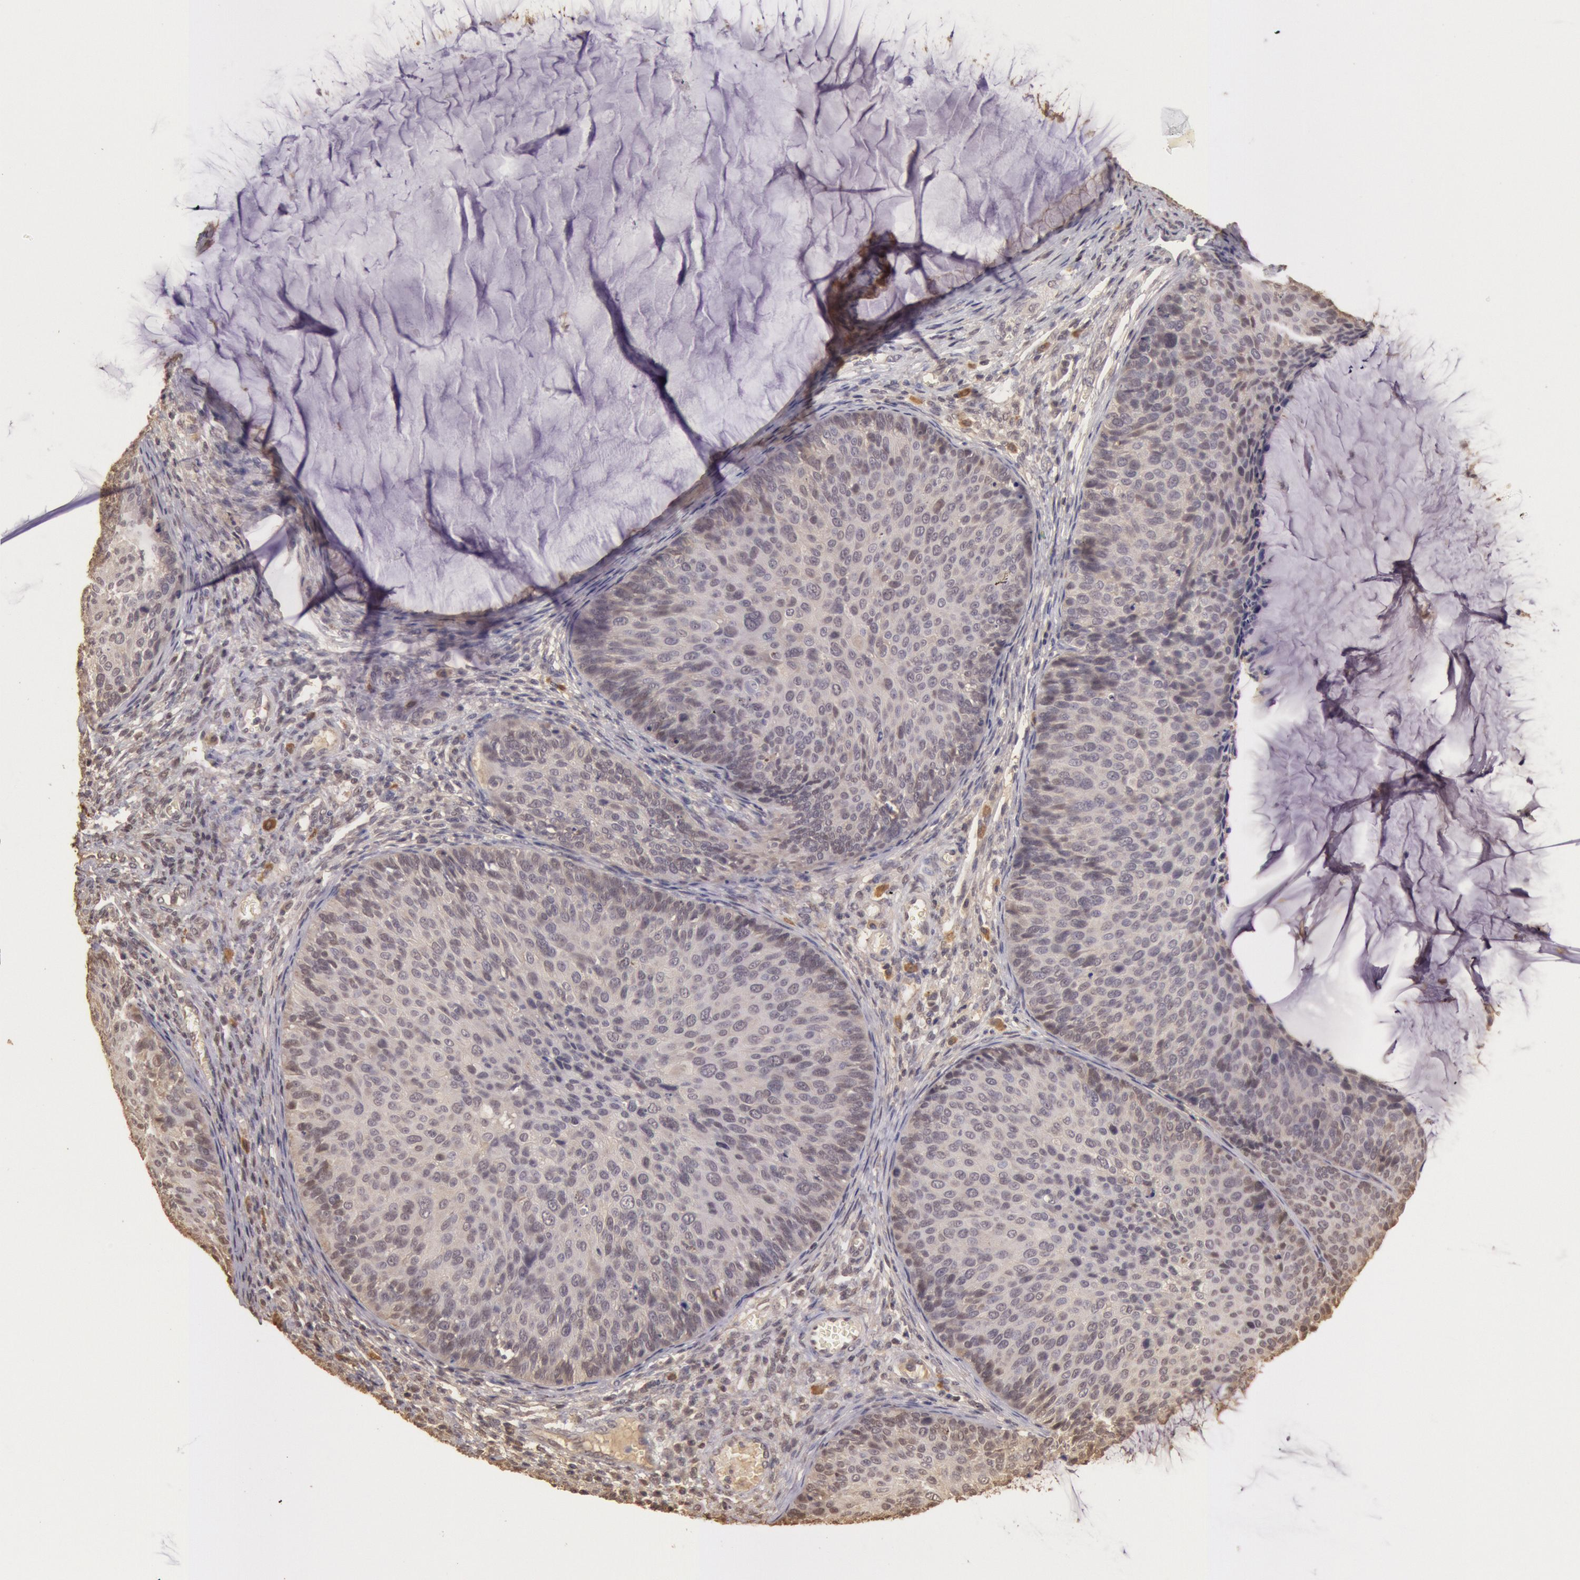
{"staining": {"intensity": "weak", "quantity": "<25%", "location": "nuclear"}, "tissue": "cervical cancer", "cell_type": "Tumor cells", "image_type": "cancer", "snomed": [{"axis": "morphology", "description": "Squamous cell carcinoma, NOS"}, {"axis": "topography", "description": "Cervix"}], "caption": "Cervical cancer (squamous cell carcinoma) stained for a protein using immunohistochemistry (IHC) reveals no staining tumor cells.", "gene": "SOD1", "patient": {"sex": "female", "age": 36}}